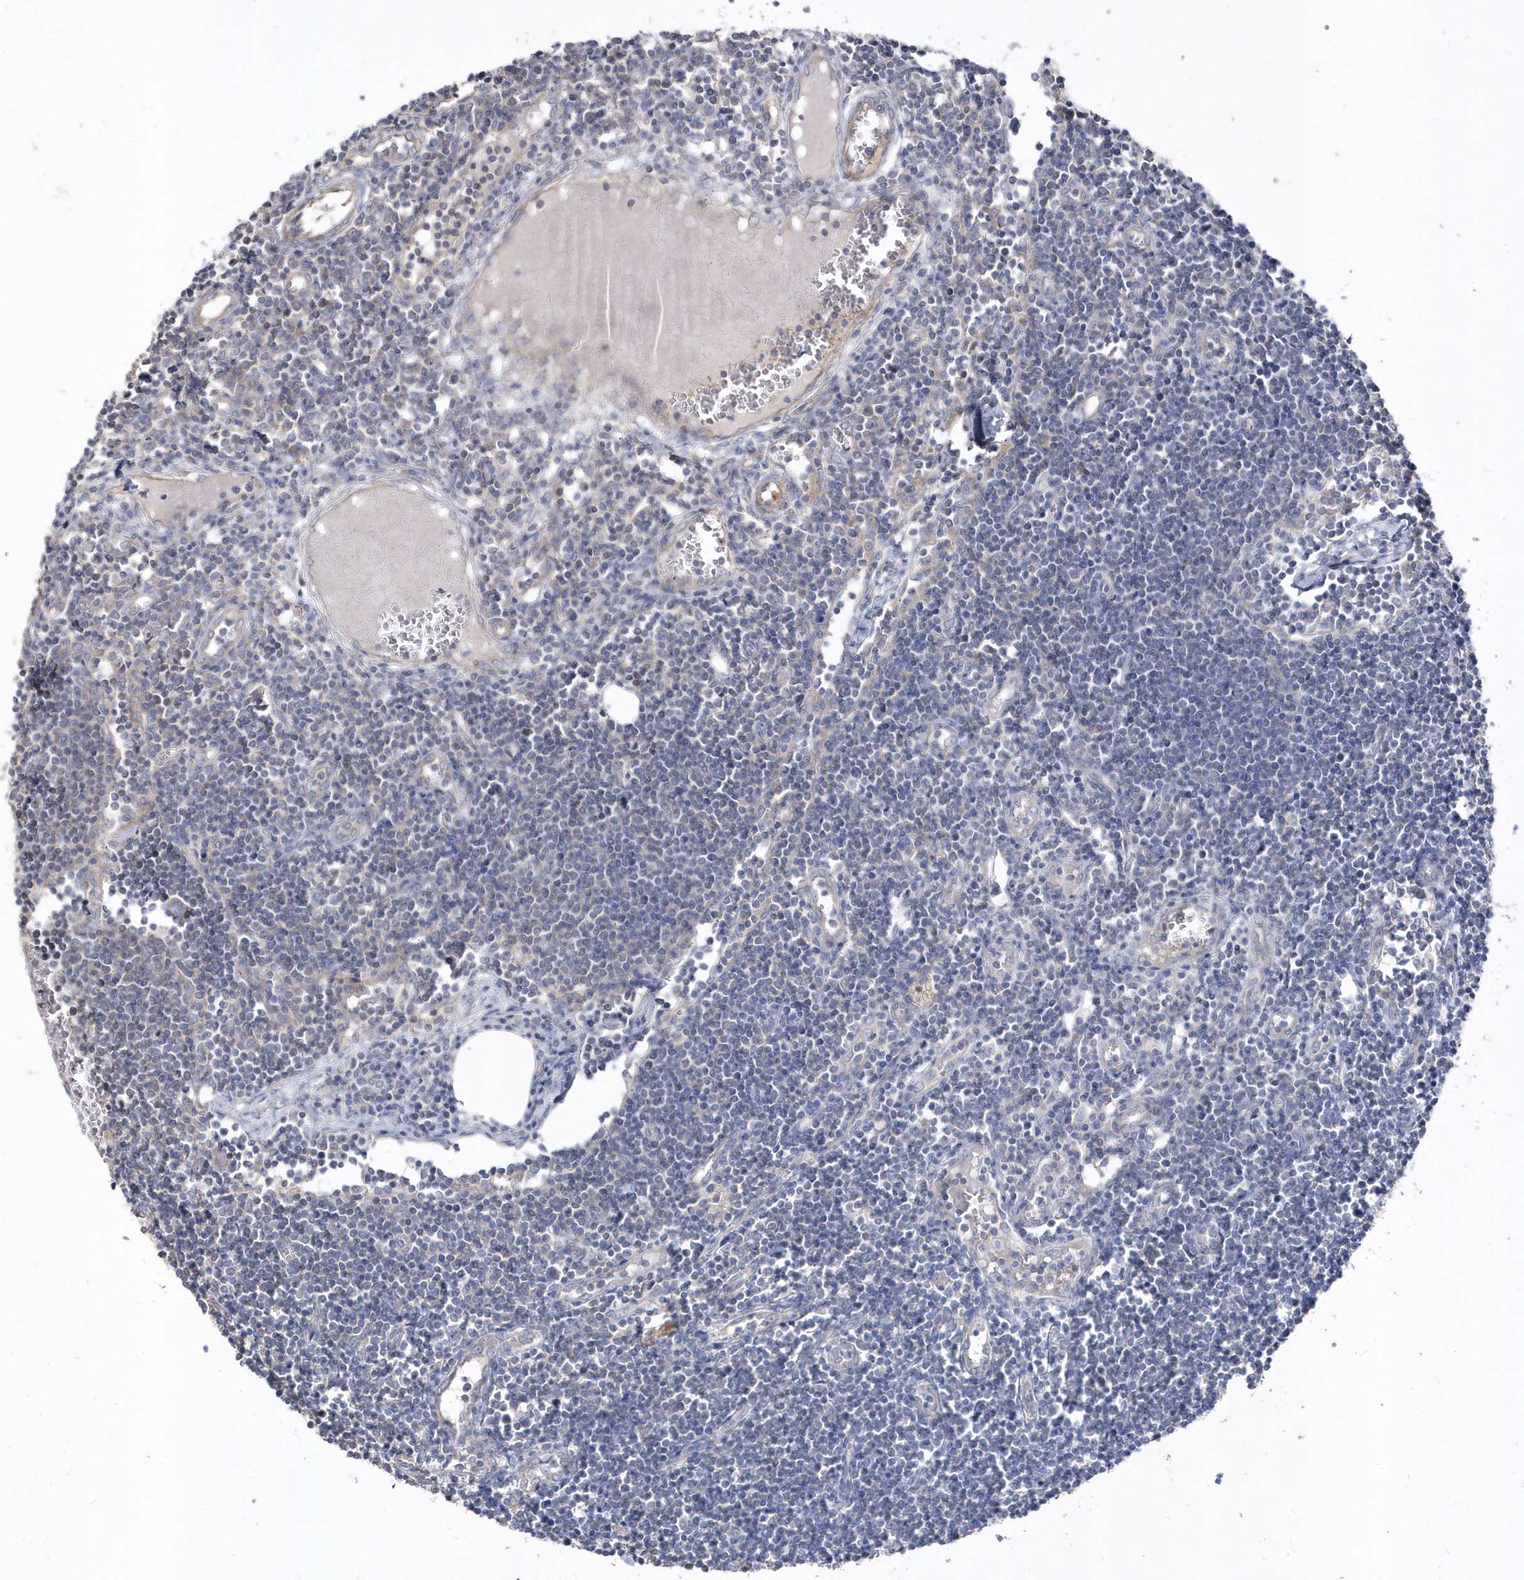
{"staining": {"intensity": "negative", "quantity": "none", "location": "none"}, "tissue": "lymph node", "cell_type": "Germinal center cells", "image_type": "normal", "snomed": [{"axis": "morphology", "description": "Normal tissue, NOS"}, {"axis": "morphology", "description": "Malignant melanoma, Metastatic site"}, {"axis": "topography", "description": "Lymph node"}], "caption": "Germinal center cells are negative for brown protein staining in normal lymph node. (DAB immunohistochemistry, high magnification).", "gene": "LEXM", "patient": {"sex": "male", "age": 41}}